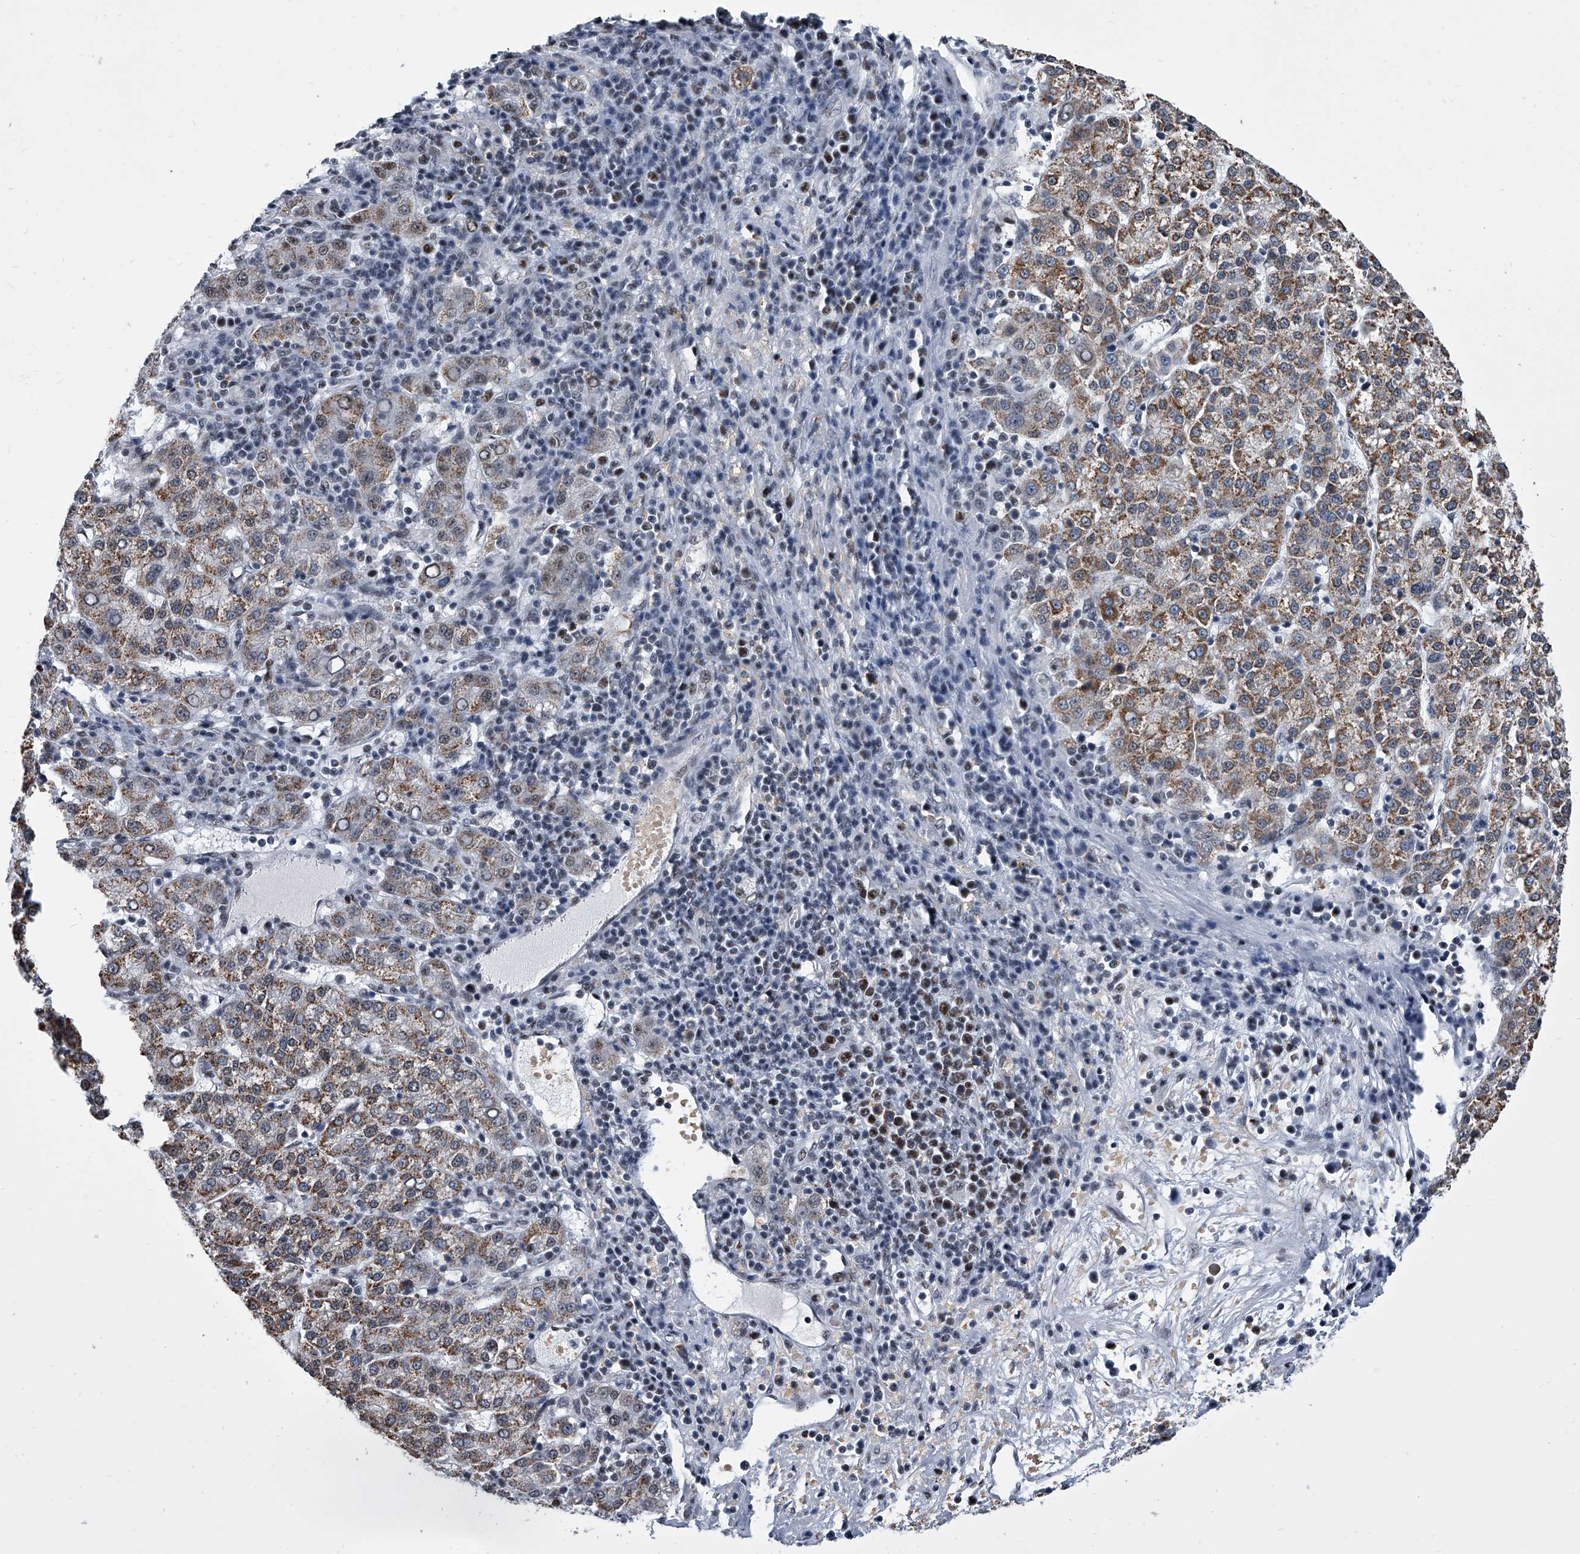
{"staining": {"intensity": "moderate", "quantity": ">75%", "location": "cytoplasmic/membranous"}, "tissue": "liver cancer", "cell_type": "Tumor cells", "image_type": "cancer", "snomed": [{"axis": "morphology", "description": "Carcinoma, Hepatocellular, NOS"}, {"axis": "topography", "description": "Liver"}], "caption": "Immunohistochemistry histopathology image of neoplastic tissue: human hepatocellular carcinoma (liver) stained using IHC reveals medium levels of moderate protein expression localized specifically in the cytoplasmic/membranous of tumor cells, appearing as a cytoplasmic/membranous brown color.", "gene": "SIM2", "patient": {"sex": "female", "age": 58}}